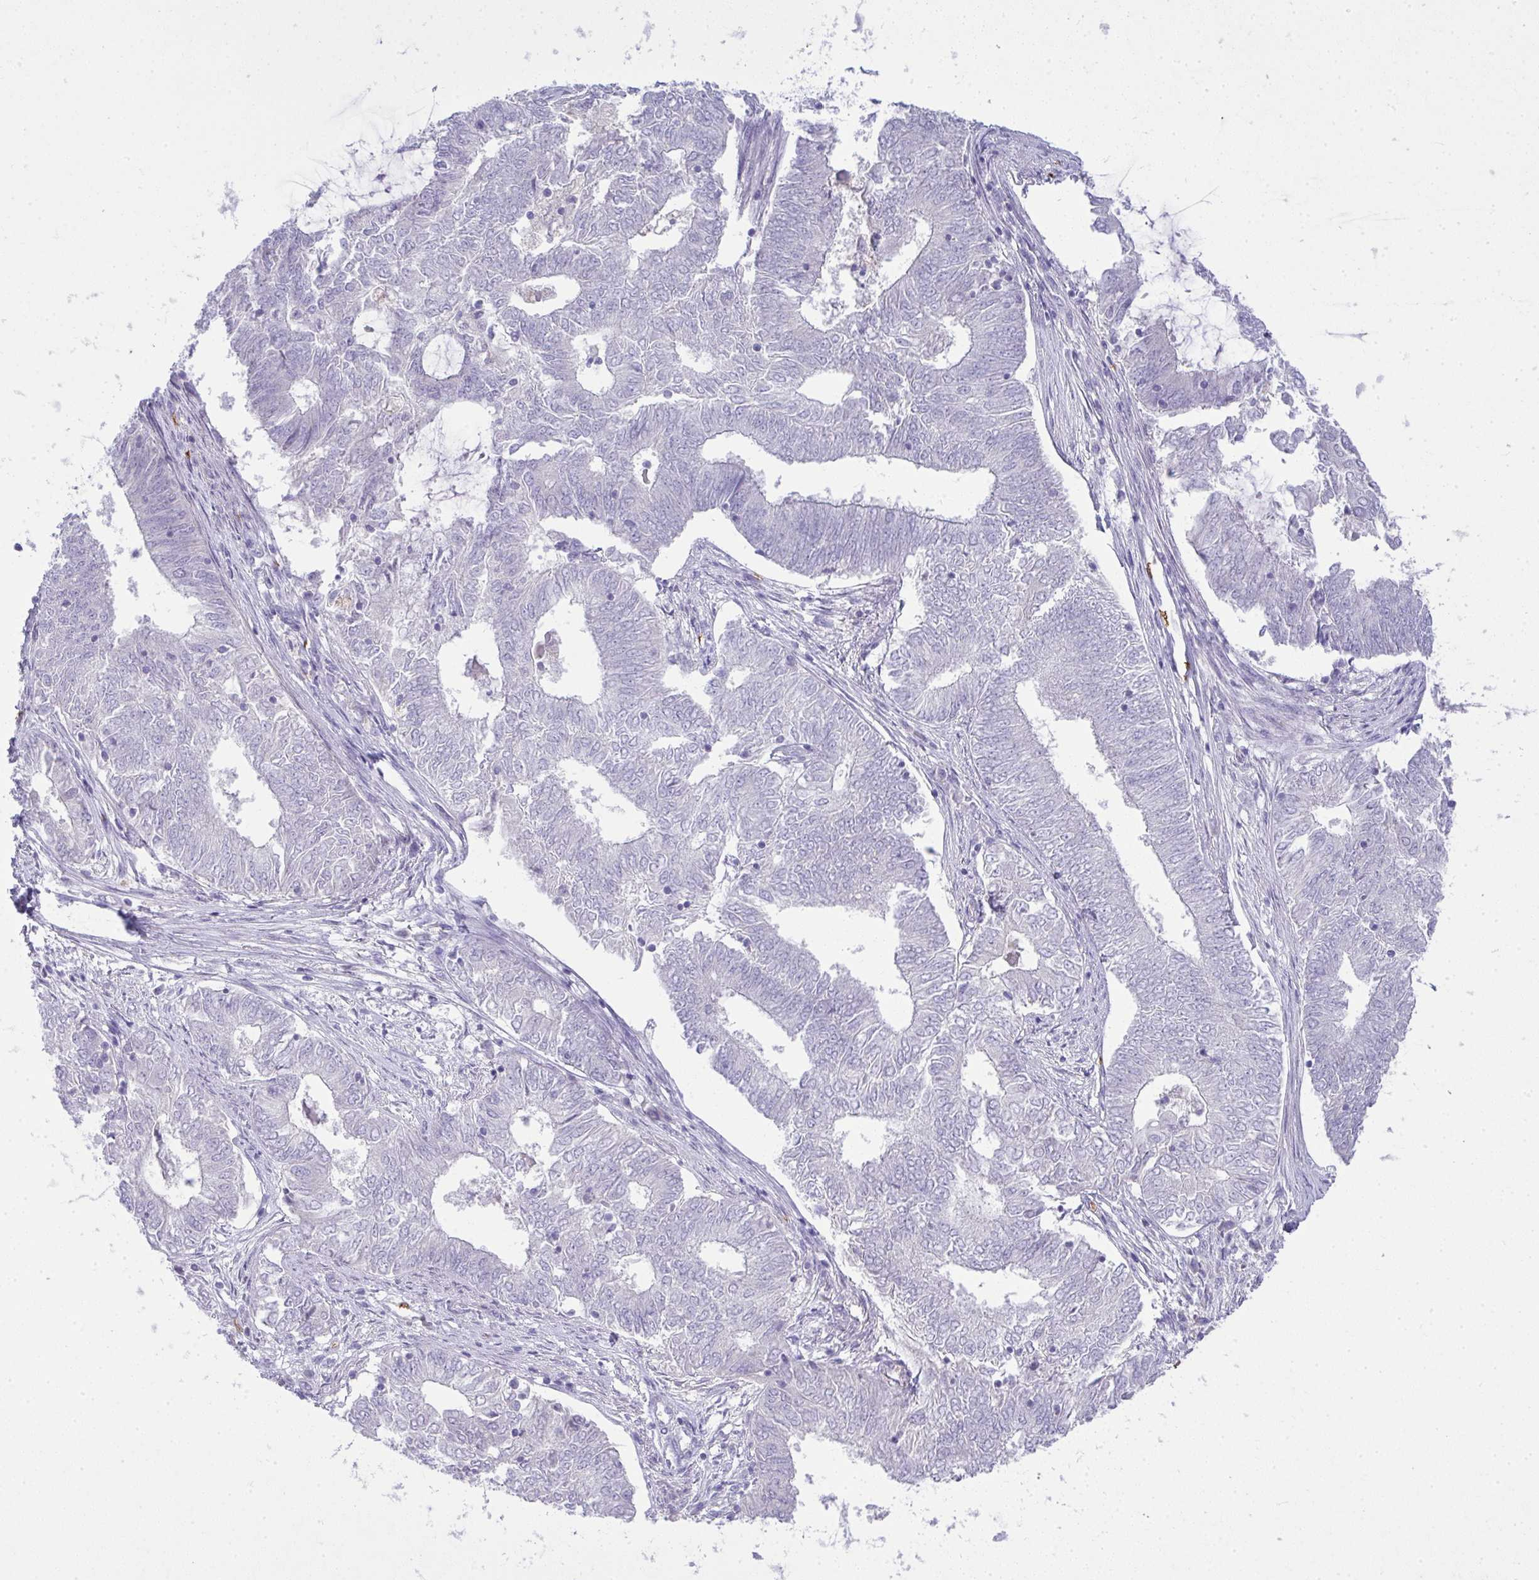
{"staining": {"intensity": "negative", "quantity": "none", "location": "none"}, "tissue": "endometrial cancer", "cell_type": "Tumor cells", "image_type": "cancer", "snomed": [{"axis": "morphology", "description": "Adenocarcinoma, NOS"}, {"axis": "topography", "description": "Endometrium"}], "caption": "IHC micrograph of neoplastic tissue: human adenocarcinoma (endometrial) stained with DAB exhibits no significant protein expression in tumor cells.", "gene": "SPTB", "patient": {"sex": "female", "age": 62}}